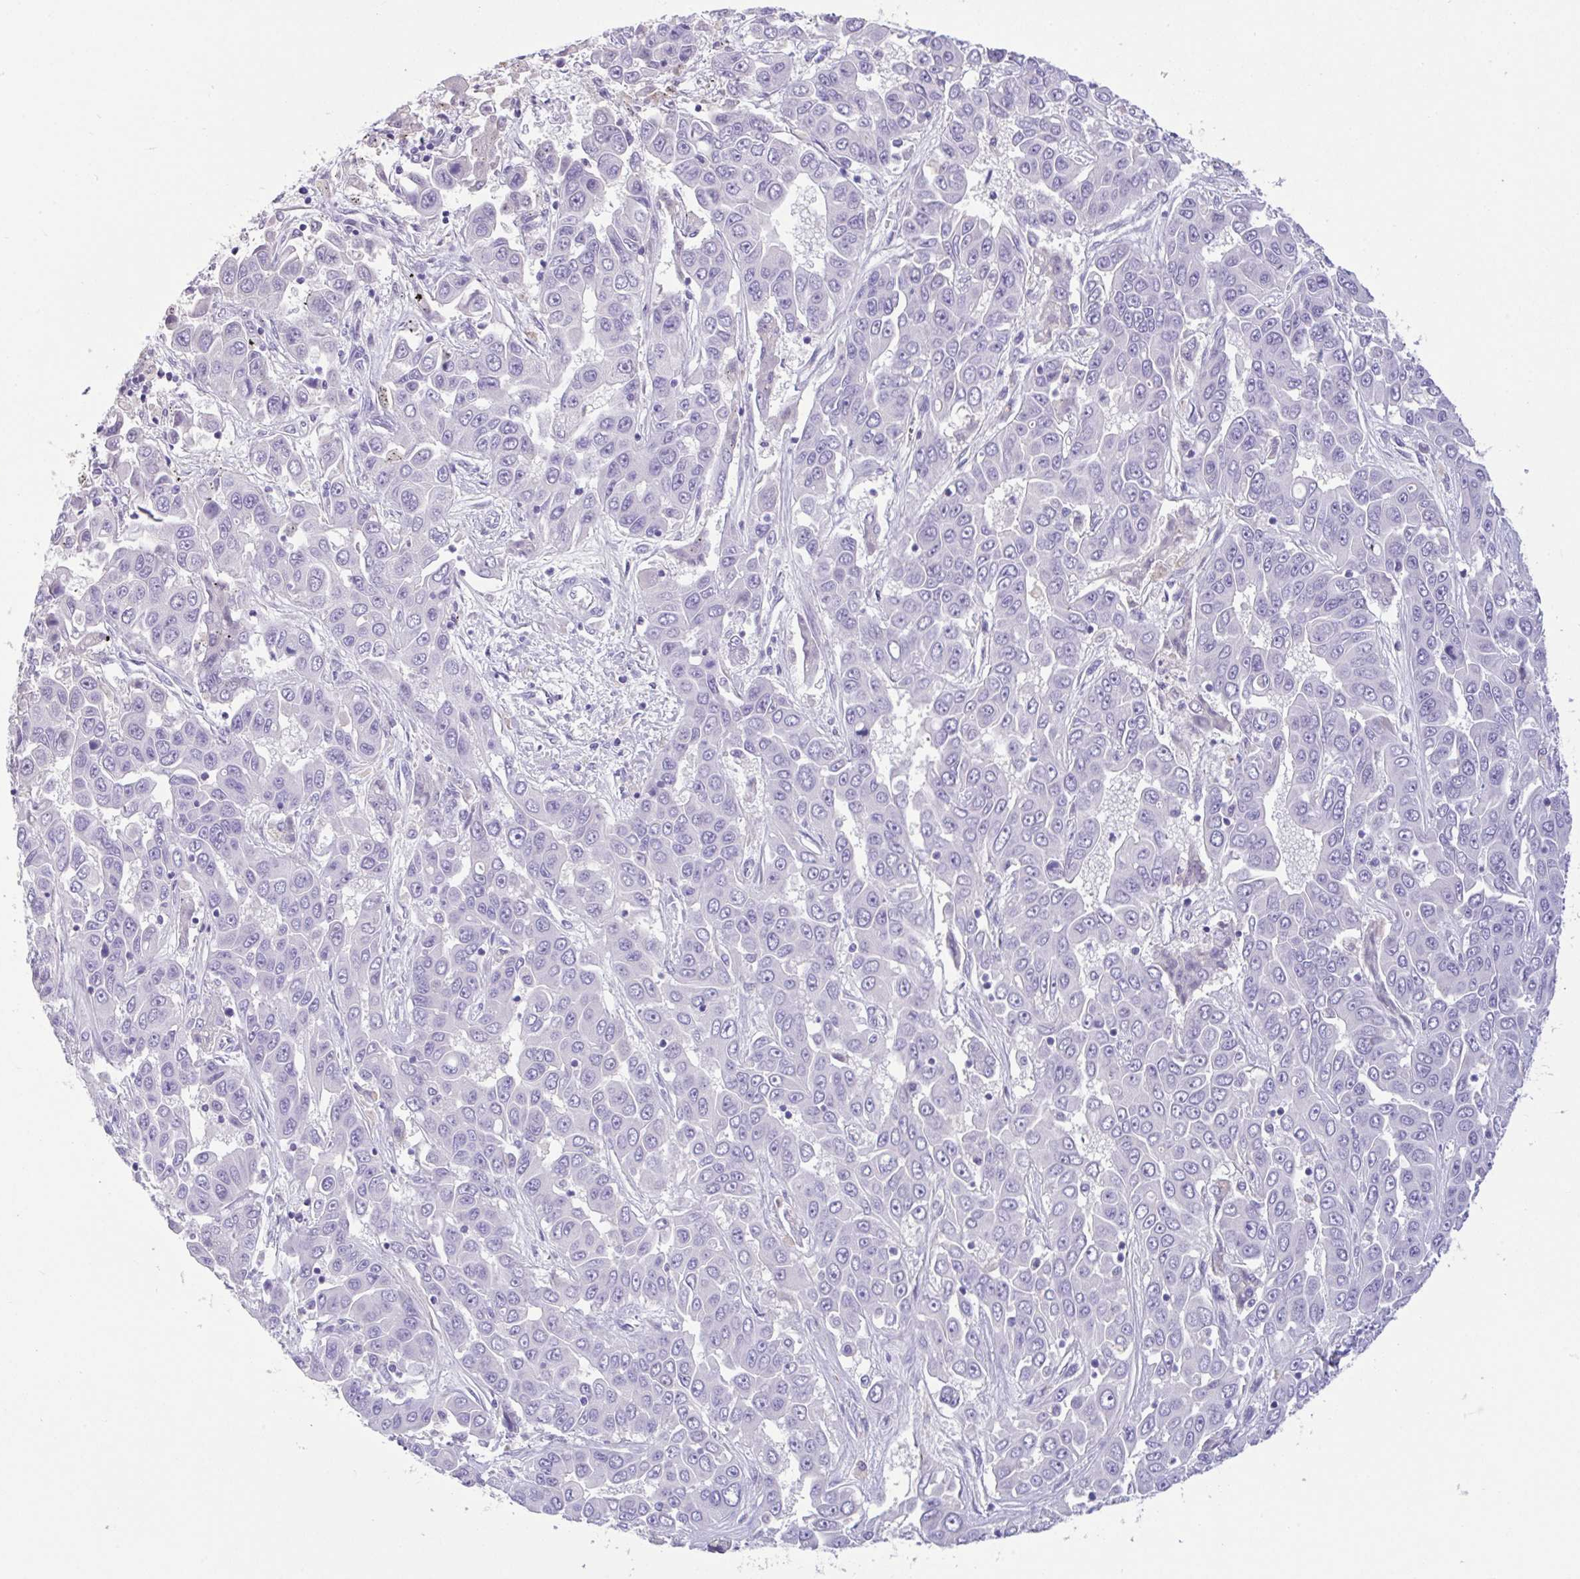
{"staining": {"intensity": "negative", "quantity": "none", "location": "none"}, "tissue": "liver cancer", "cell_type": "Tumor cells", "image_type": "cancer", "snomed": [{"axis": "morphology", "description": "Cholangiocarcinoma"}, {"axis": "topography", "description": "Liver"}], "caption": "This micrograph is of liver cancer stained with immunohistochemistry to label a protein in brown with the nuclei are counter-stained blue. There is no expression in tumor cells.", "gene": "FBXL20", "patient": {"sex": "female", "age": 52}}